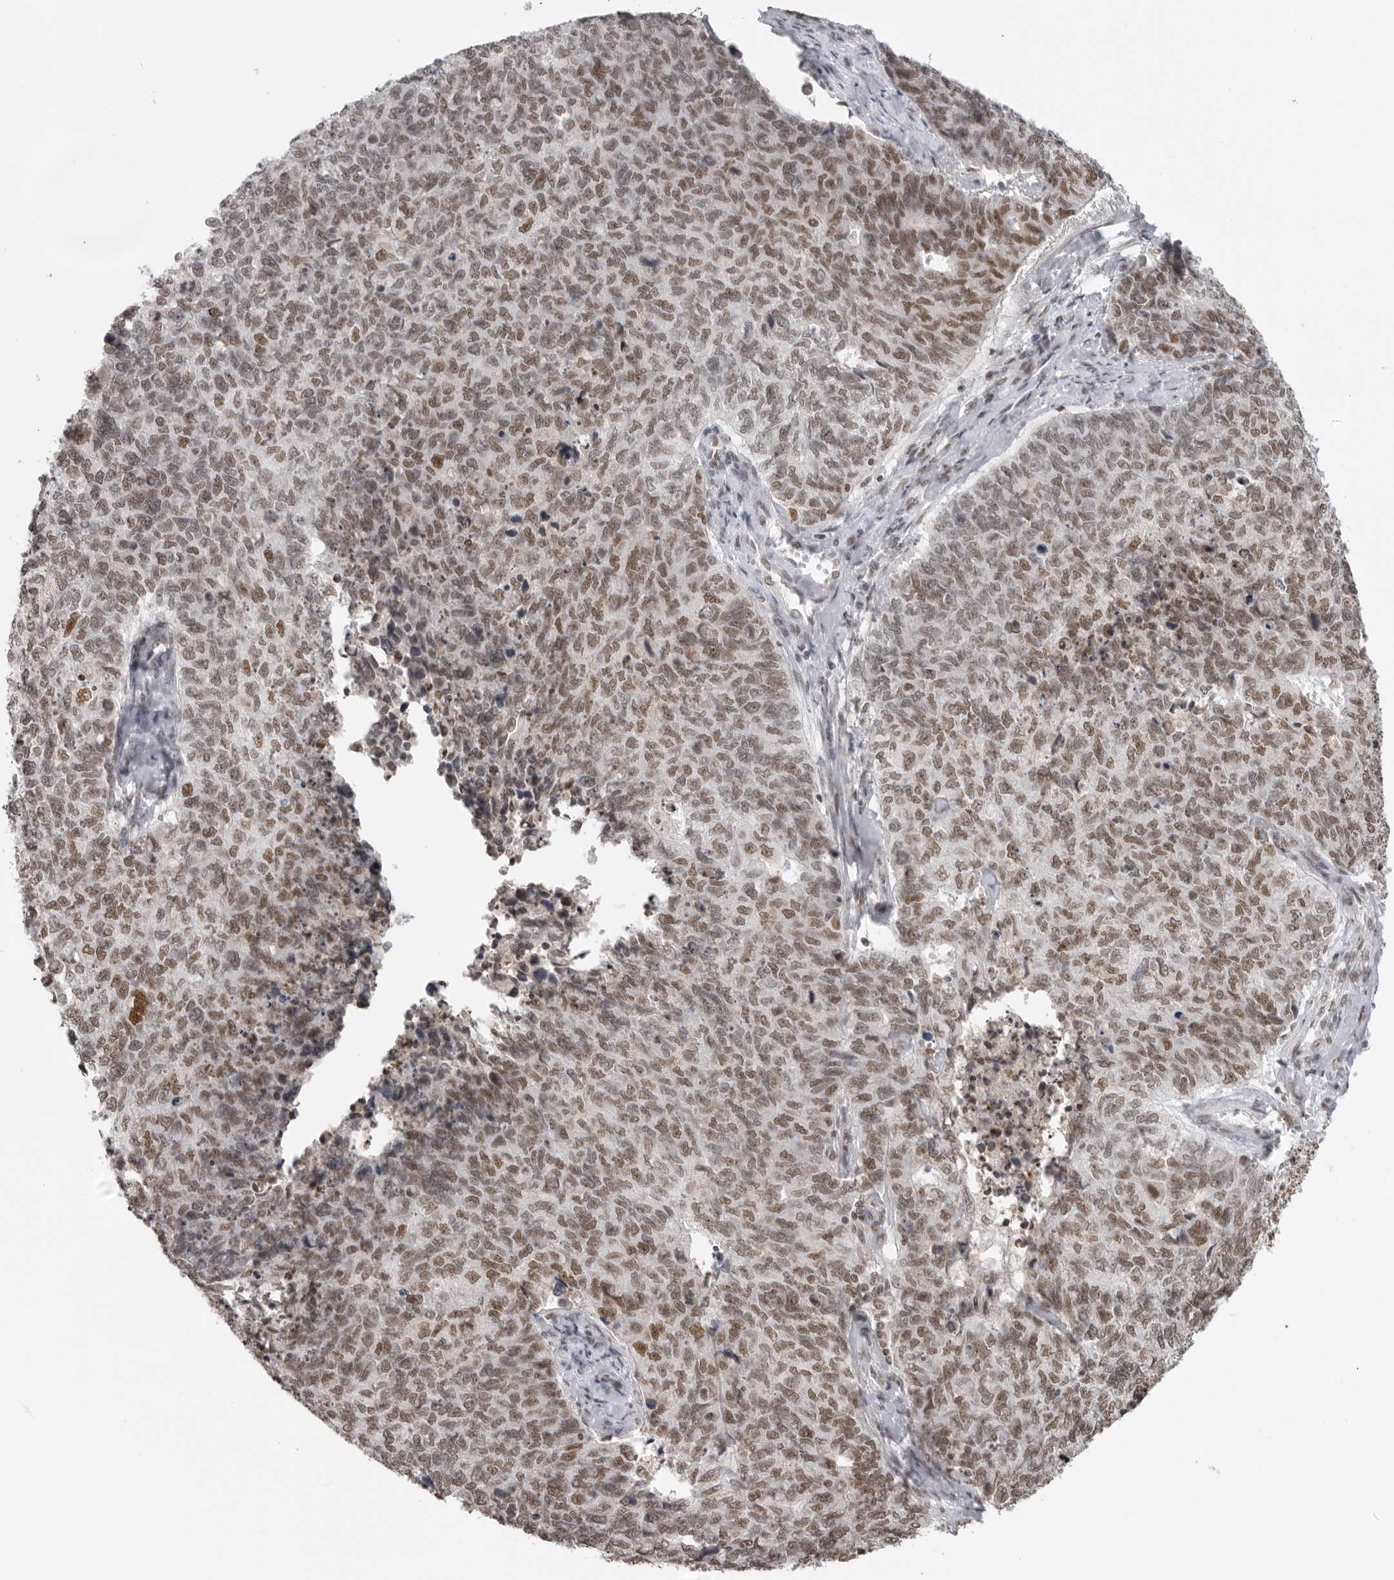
{"staining": {"intensity": "moderate", "quantity": ">75%", "location": "nuclear"}, "tissue": "cervical cancer", "cell_type": "Tumor cells", "image_type": "cancer", "snomed": [{"axis": "morphology", "description": "Squamous cell carcinoma, NOS"}, {"axis": "topography", "description": "Cervix"}], "caption": "IHC (DAB (3,3'-diaminobenzidine)) staining of squamous cell carcinoma (cervical) displays moderate nuclear protein staining in approximately >75% of tumor cells.", "gene": "RPA2", "patient": {"sex": "female", "age": 63}}